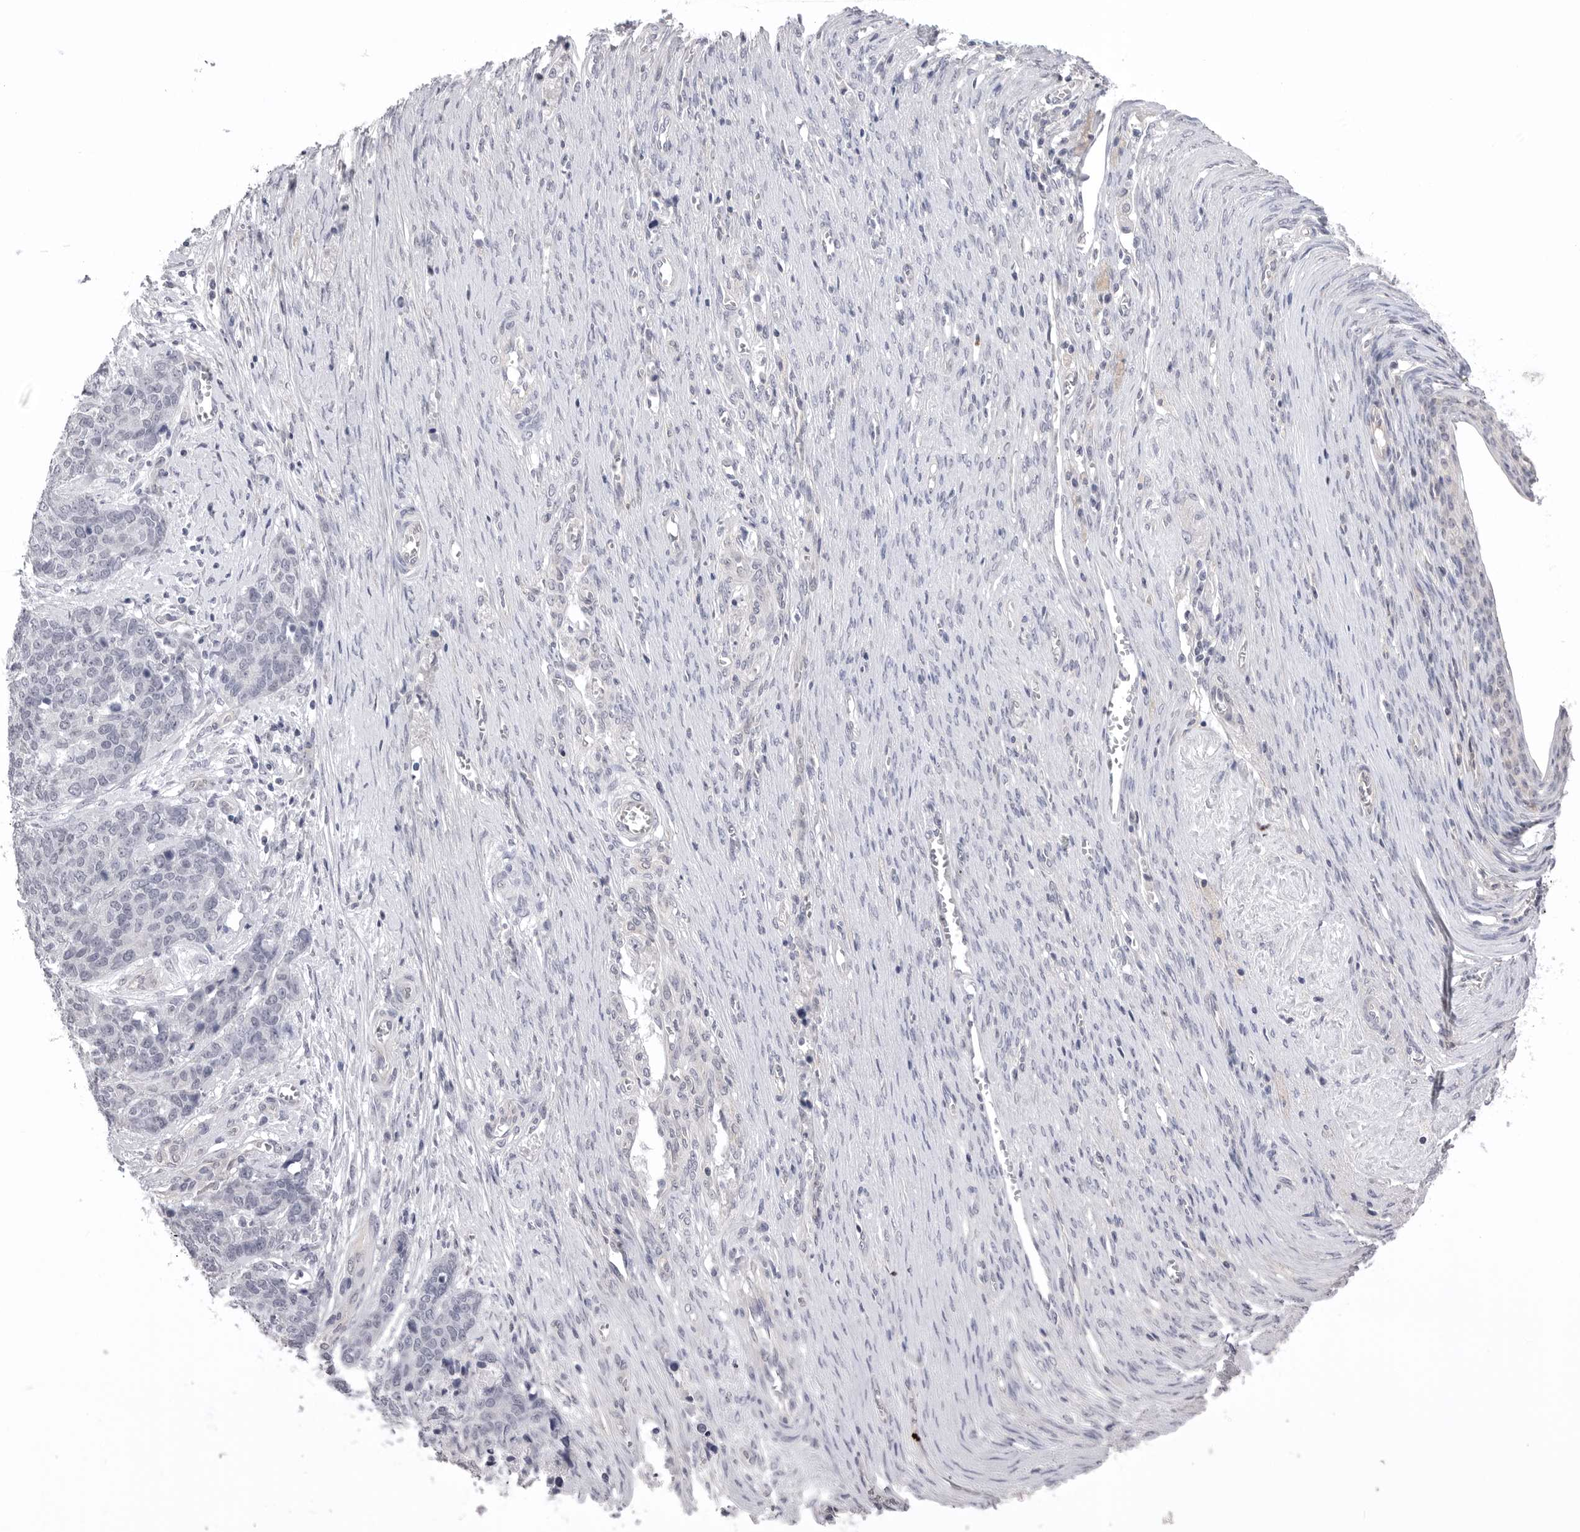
{"staining": {"intensity": "negative", "quantity": "none", "location": "none"}, "tissue": "ovarian cancer", "cell_type": "Tumor cells", "image_type": "cancer", "snomed": [{"axis": "morphology", "description": "Cystadenocarcinoma, serous, NOS"}, {"axis": "topography", "description": "Ovary"}], "caption": "Immunohistochemistry histopathology image of neoplastic tissue: human serous cystadenocarcinoma (ovarian) stained with DAB shows no significant protein positivity in tumor cells. (DAB IHC with hematoxylin counter stain).", "gene": "DLGAP3", "patient": {"sex": "female", "age": 44}}